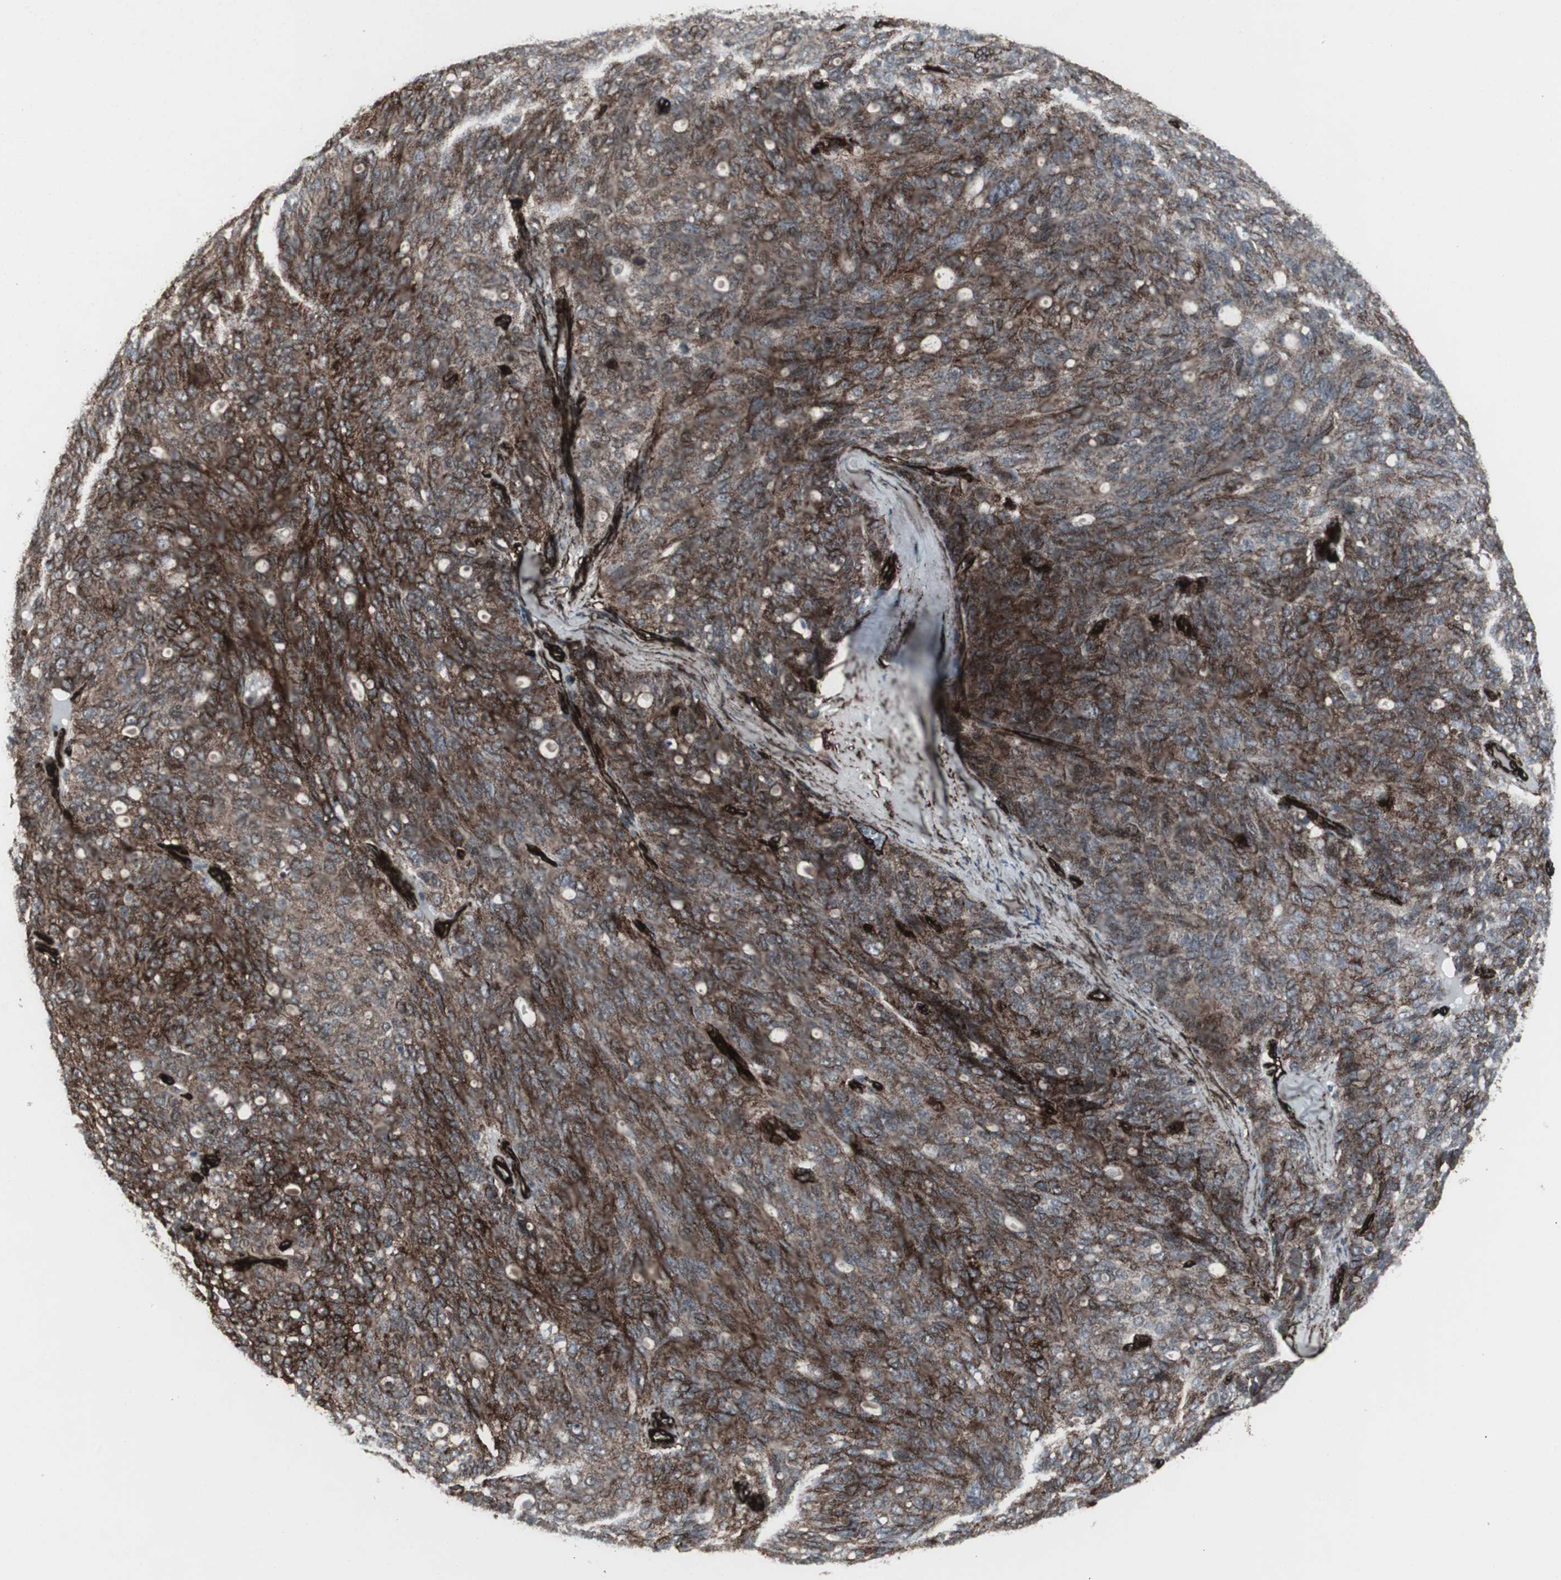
{"staining": {"intensity": "moderate", "quantity": "25%-75%", "location": "cytoplasmic/membranous,nuclear"}, "tissue": "ovarian cancer", "cell_type": "Tumor cells", "image_type": "cancer", "snomed": [{"axis": "morphology", "description": "Carcinoma, endometroid"}, {"axis": "topography", "description": "Ovary"}], "caption": "Ovarian endometroid carcinoma stained with DAB (3,3'-diaminobenzidine) immunohistochemistry (IHC) demonstrates medium levels of moderate cytoplasmic/membranous and nuclear positivity in approximately 25%-75% of tumor cells. (brown staining indicates protein expression, while blue staining denotes nuclei).", "gene": "PDGFA", "patient": {"sex": "female", "age": 60}}